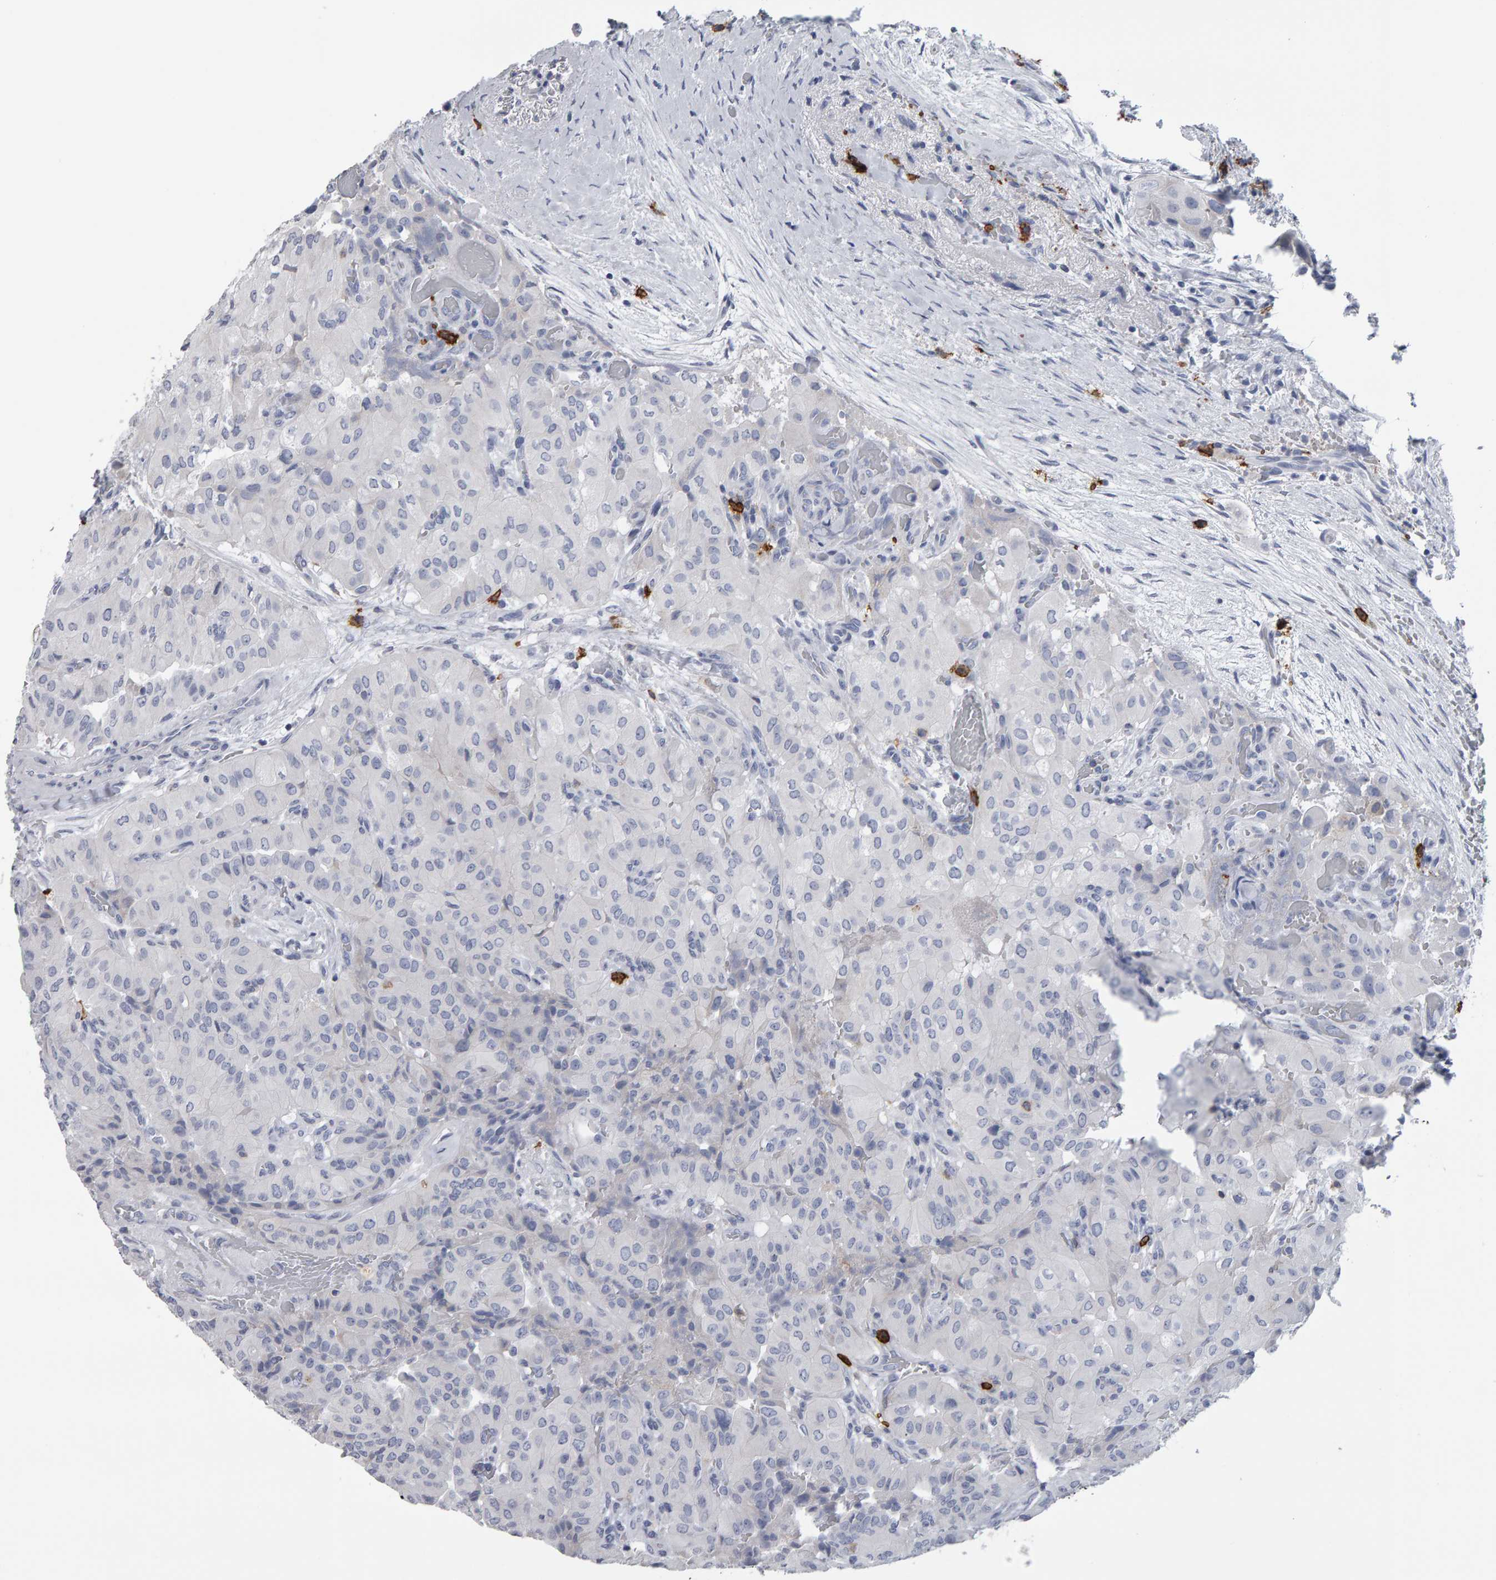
{"staining": {"intensity": "negative", "quantity": "none", "location": "none"}, "tissue": "thyroid cancer", "cell_type": "Tumor cells", "image_type": "cancer", "snomed": [{"axis": "morphology", "description": "Papillary adenocarcinoma, NOS"}, {"axis": "topography", "description": "Thyroid gland"}], "caption": "Tumor cells show no significant protein positivity in thyroid cancer. The staining is performed using DAB brown chromogen with nuclei counter-stained in using hematoxylin.", "gene": "CD38", "patient": {"sex": "female", "age": 59}}